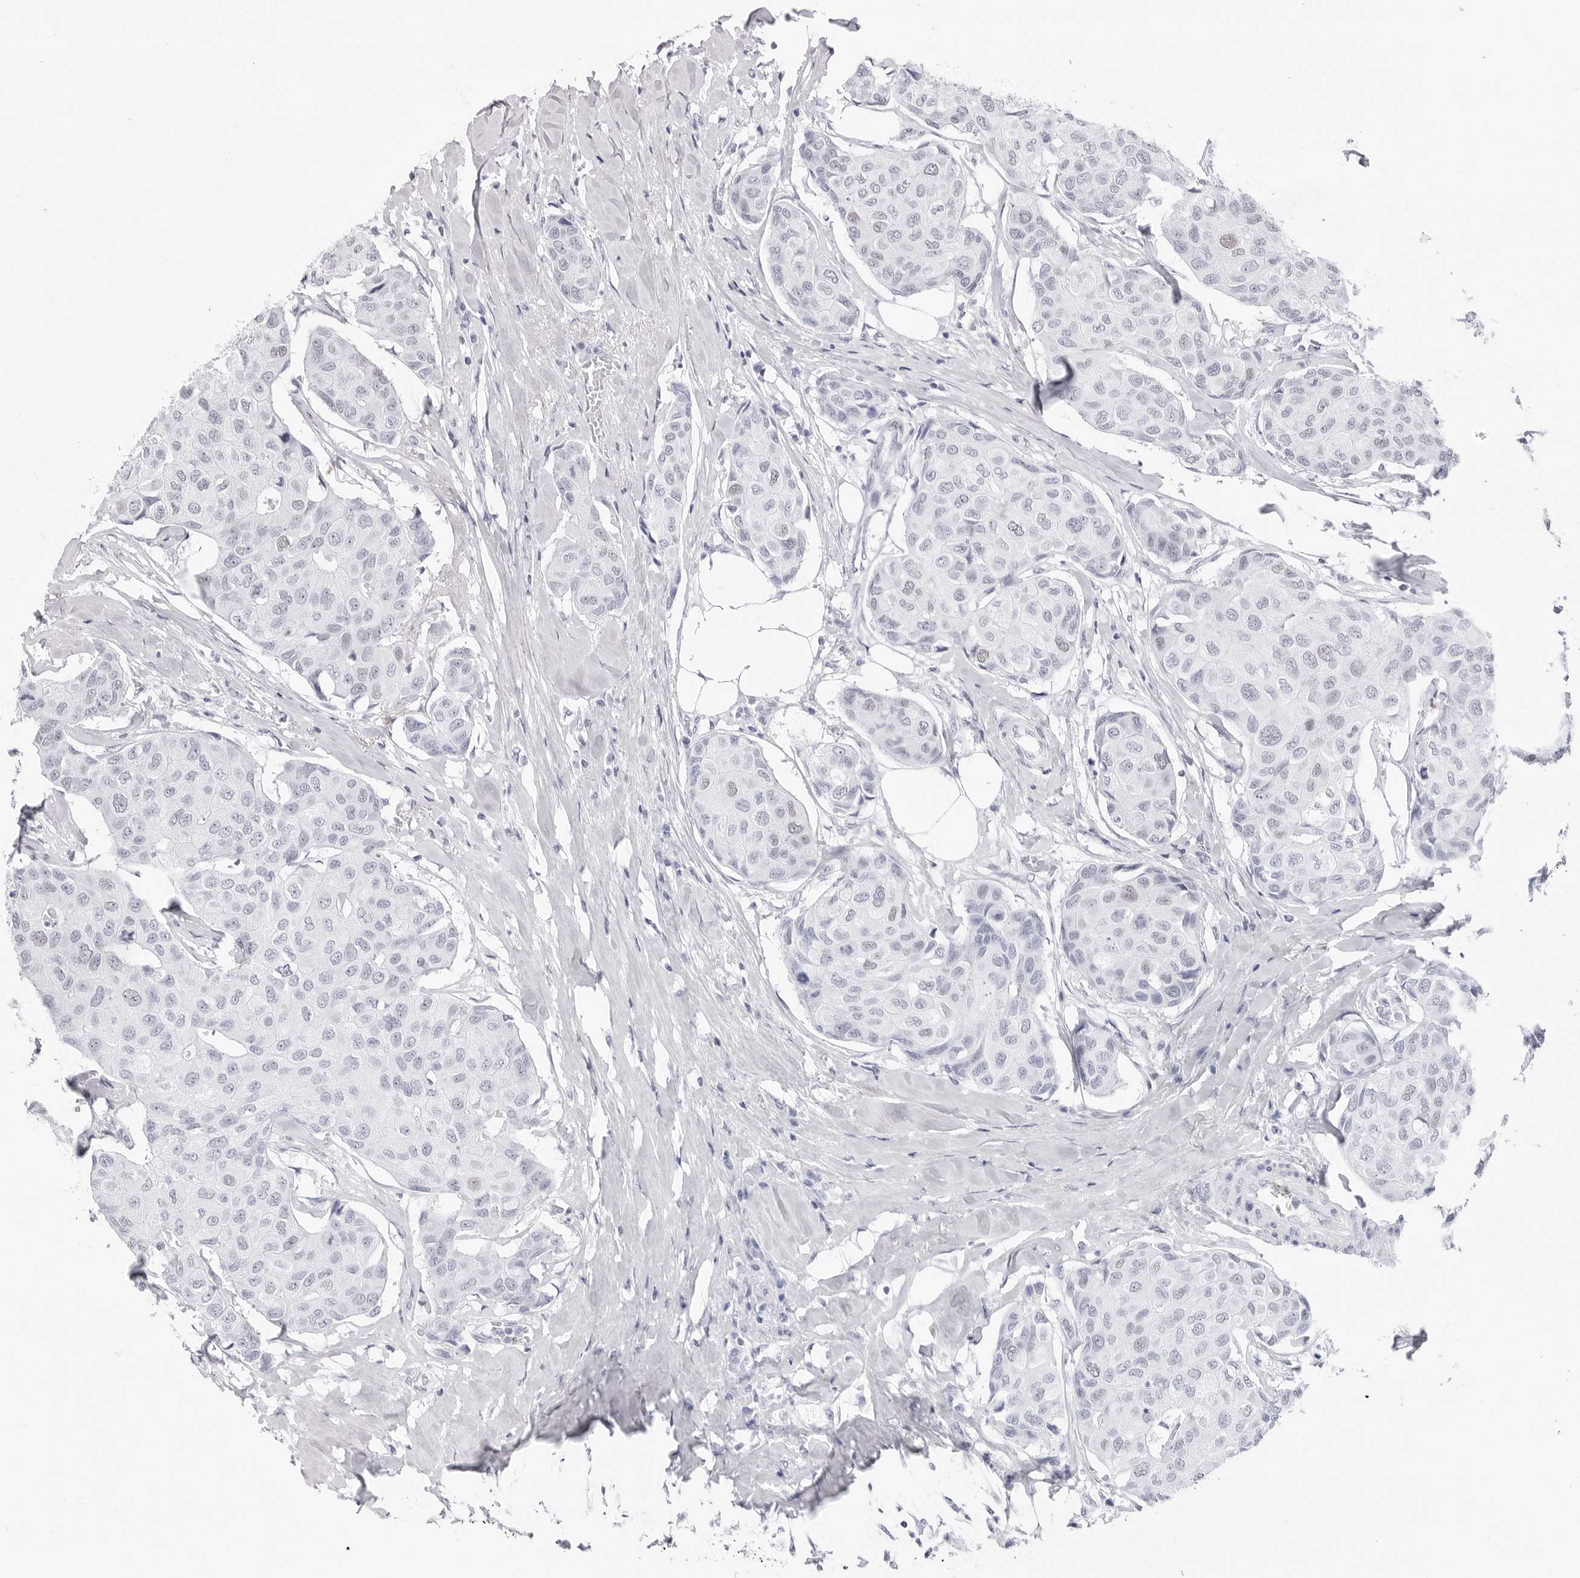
{"staining": {"intensity": "negative", "quantity": "none", "location": "none"}, "tissue": "breast cancer", "cell_type": "Tumor cells", "image_type": "cancer", "snomed": [{"axis": "morphology", "description": "Duct carcinoma"}, {"axis": "topography", "description": "Breast"}], "caption": "An image of human breast intraductal carcinoma is negative for staining in tumor cells.", "gene": "NASP", "patient": {"sex": "female", "age": 80}}